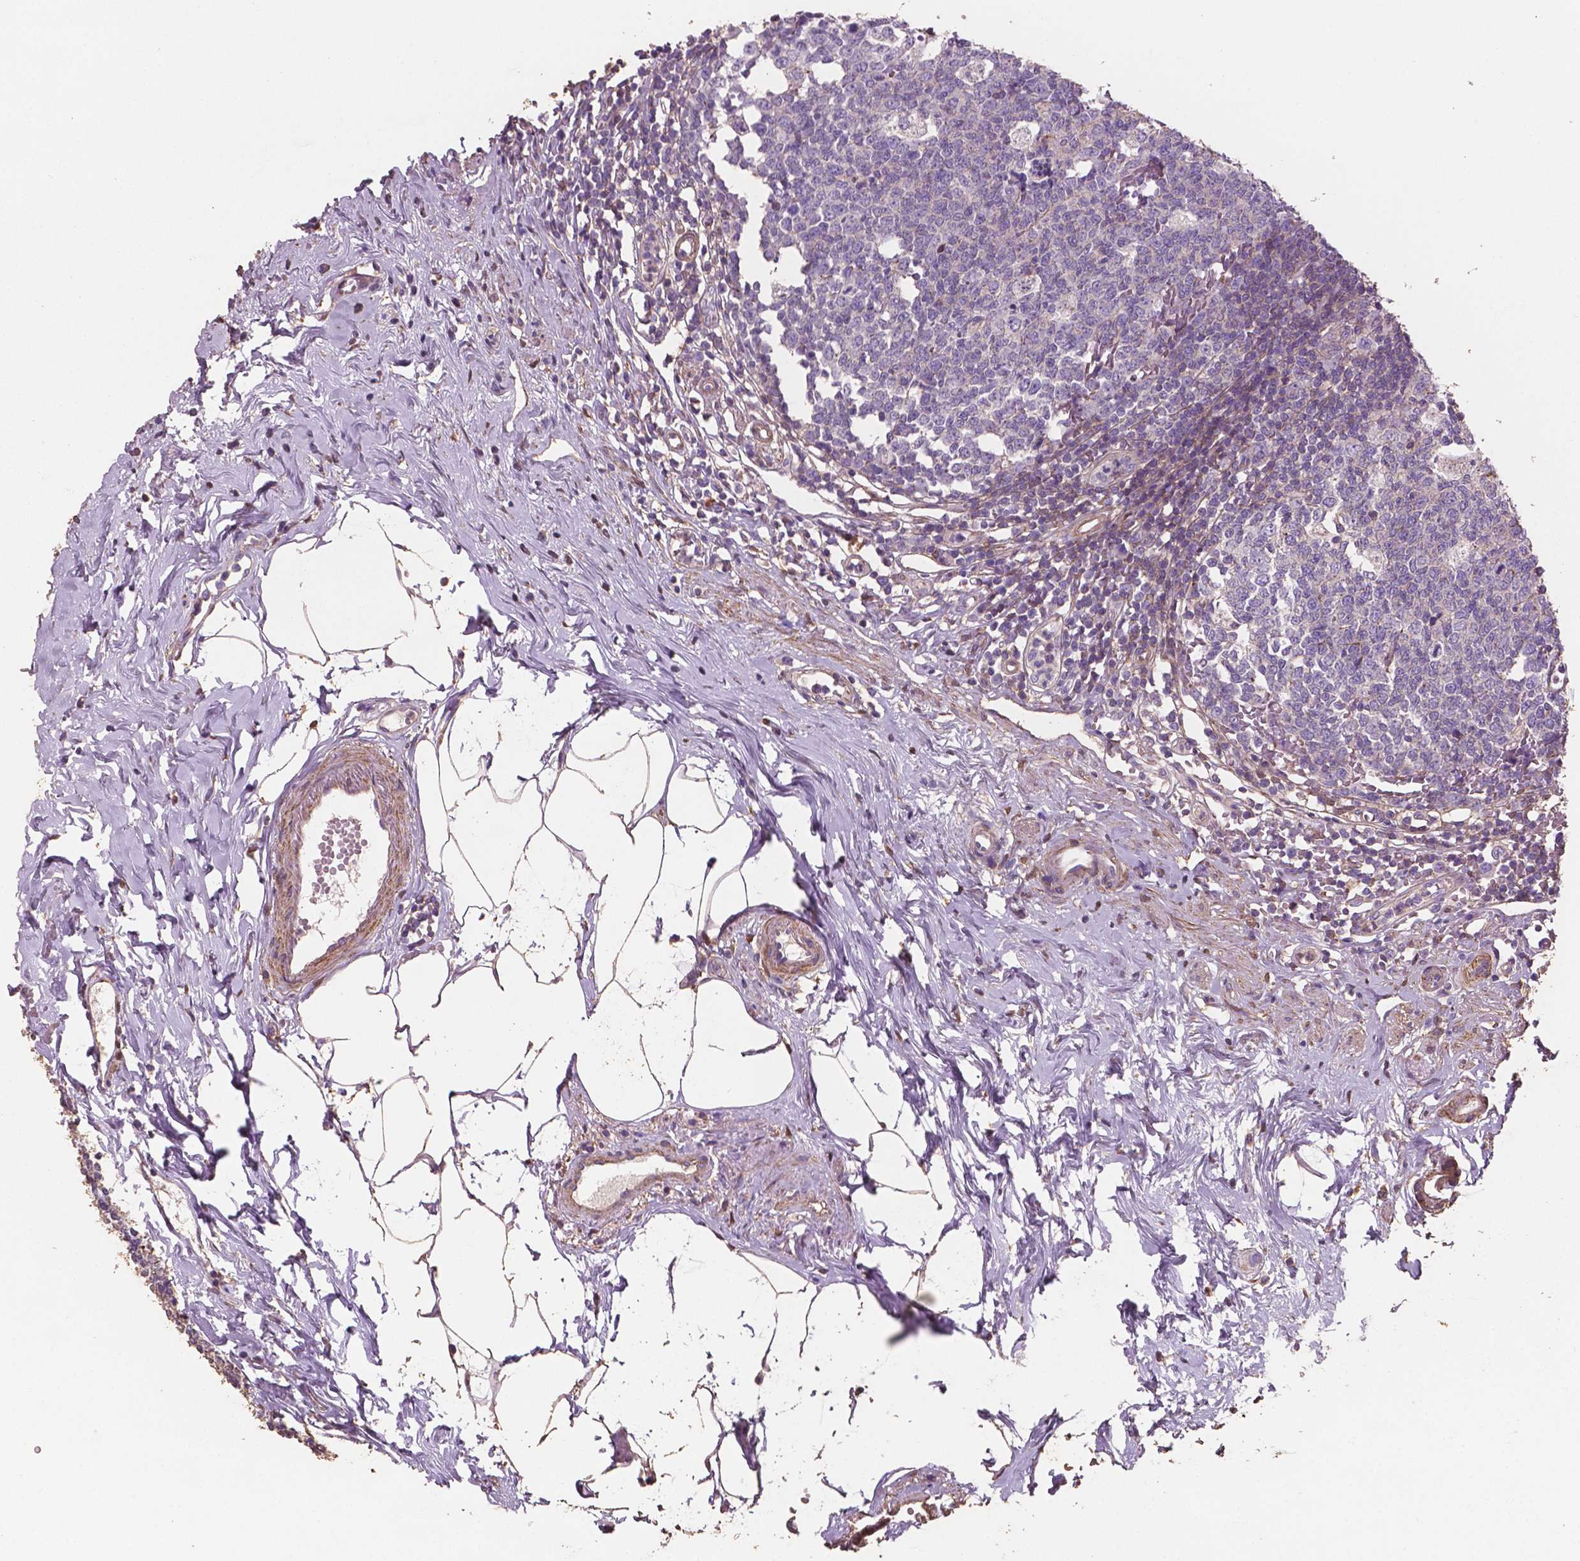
{"staining": {"intensity": "moderate", "quantity": "<25%", "location": "cytoplasmic/membranous"}, "tissue": "appendix", "cell_type": "Glandular cells", "image_type": "normal", "snomed": [{"axis": "morphology", "description": "Normal tissue, NOS"}, {"axis": "morphology", "description": "Carcinoma, endometroid"}, {"axis": "topography", "description": "Appendix"}, {"axis": "topography", "description": "Colon"}], "caption": "Protein positivity by immunohistochemistry (IHC) displays moderate cytoplasmic/membranous expression in approximately <25% of glandular cells in benign appendix.", "gene": "COMMD4", "patient": {"sex": "female", "age": 60}}